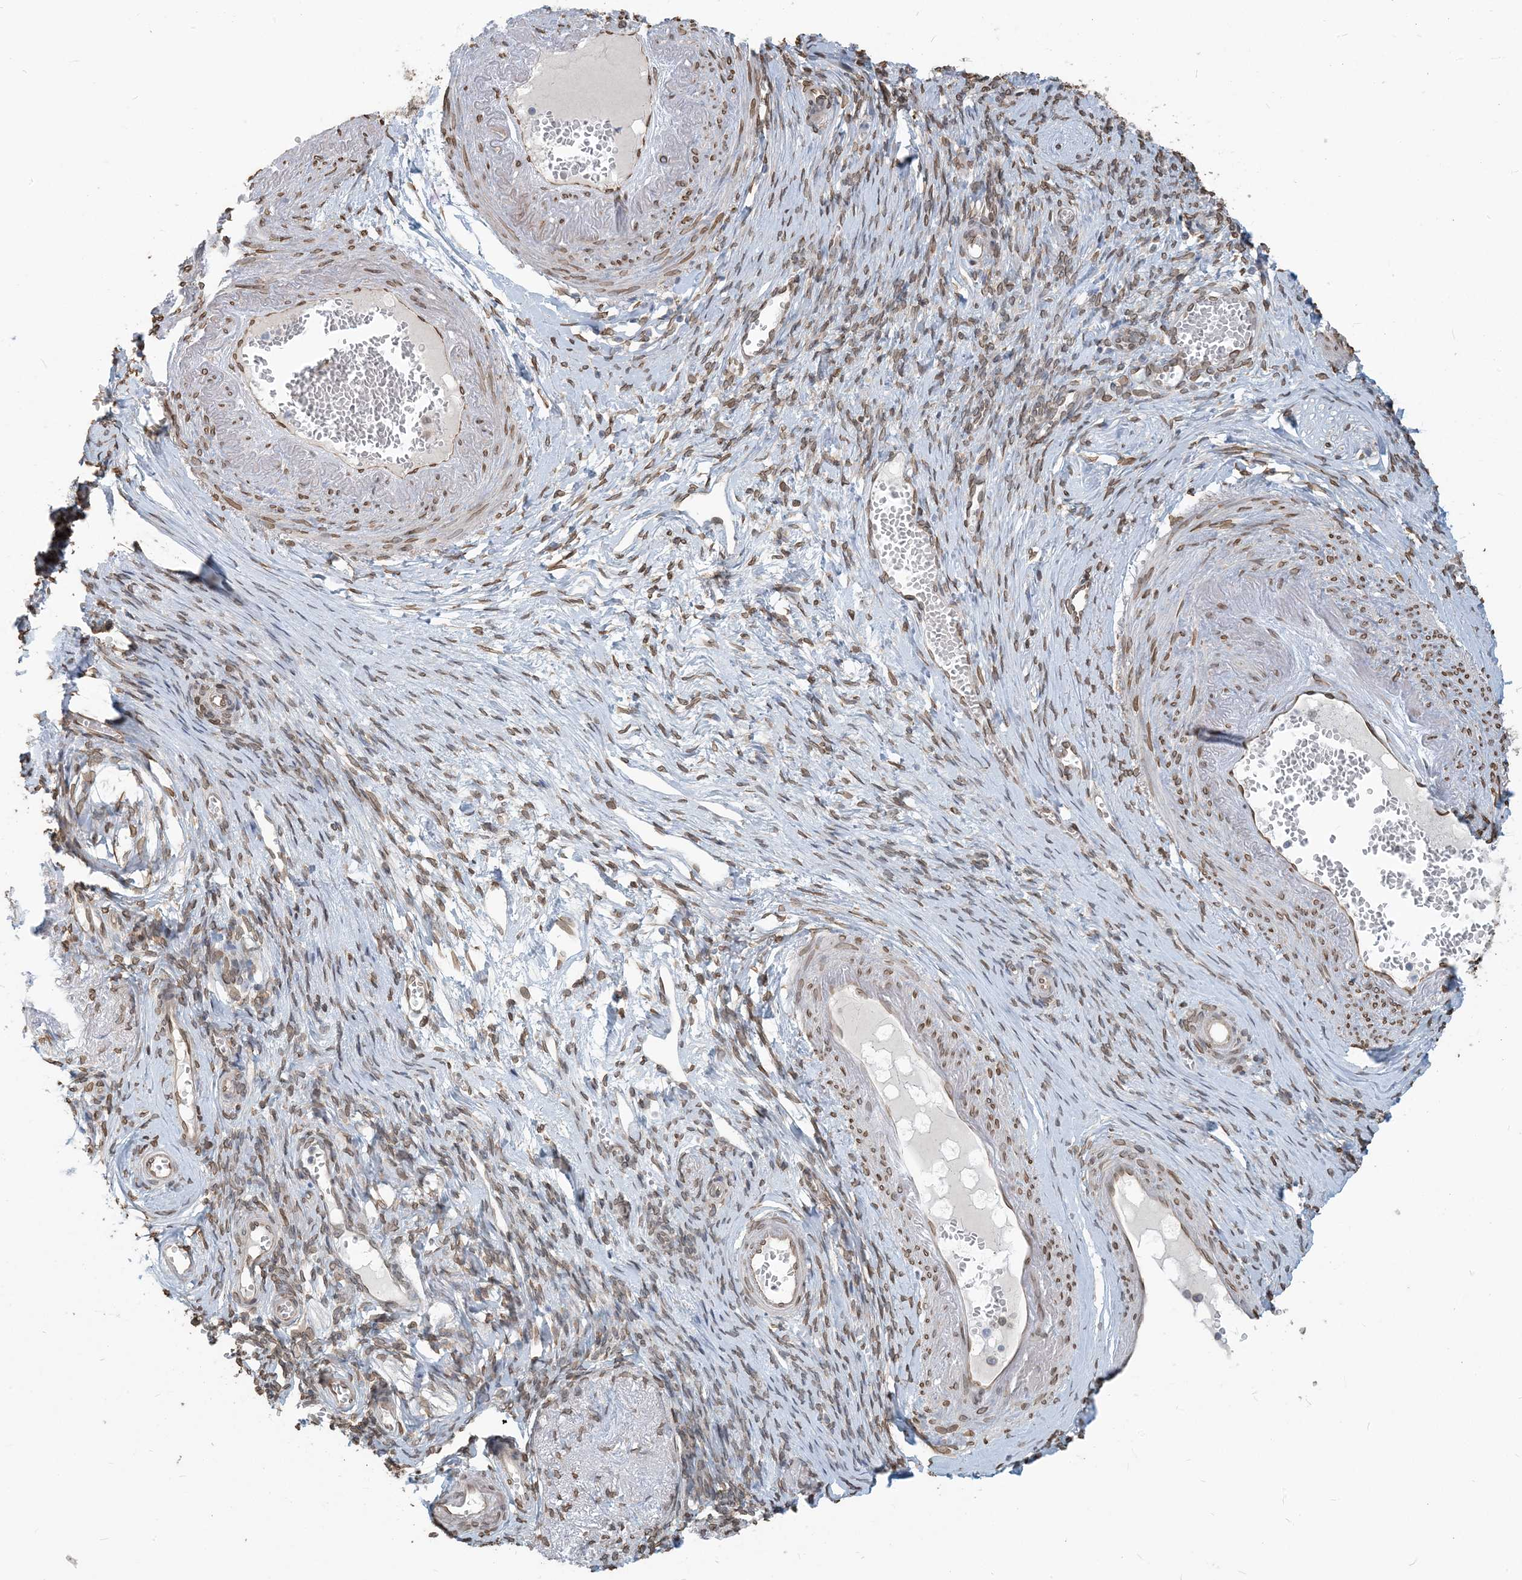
{"staining": {"intensity": "negative", "quantity": "none", "location": "none"}, "tissue": "adipose tissue", "cell_type": "Adipocytes", "image_type": "normal", "snomed": [{"axis": "morphology", "description": "Normal tissue, NOS"}, {"axis": "topography", "description": "Vascular tissue"}, {"axis": "topography", "description": "Fallopian tube"}, {"axis": "topography", "description": "Ovary"}], "caption": "Adipose tissue stained for a protein using immunohistochemistry (IHC) demonstrates no positivity adipocytes.", "gene": "WWP1", "patient": {"sex": "female", "age": 67}}